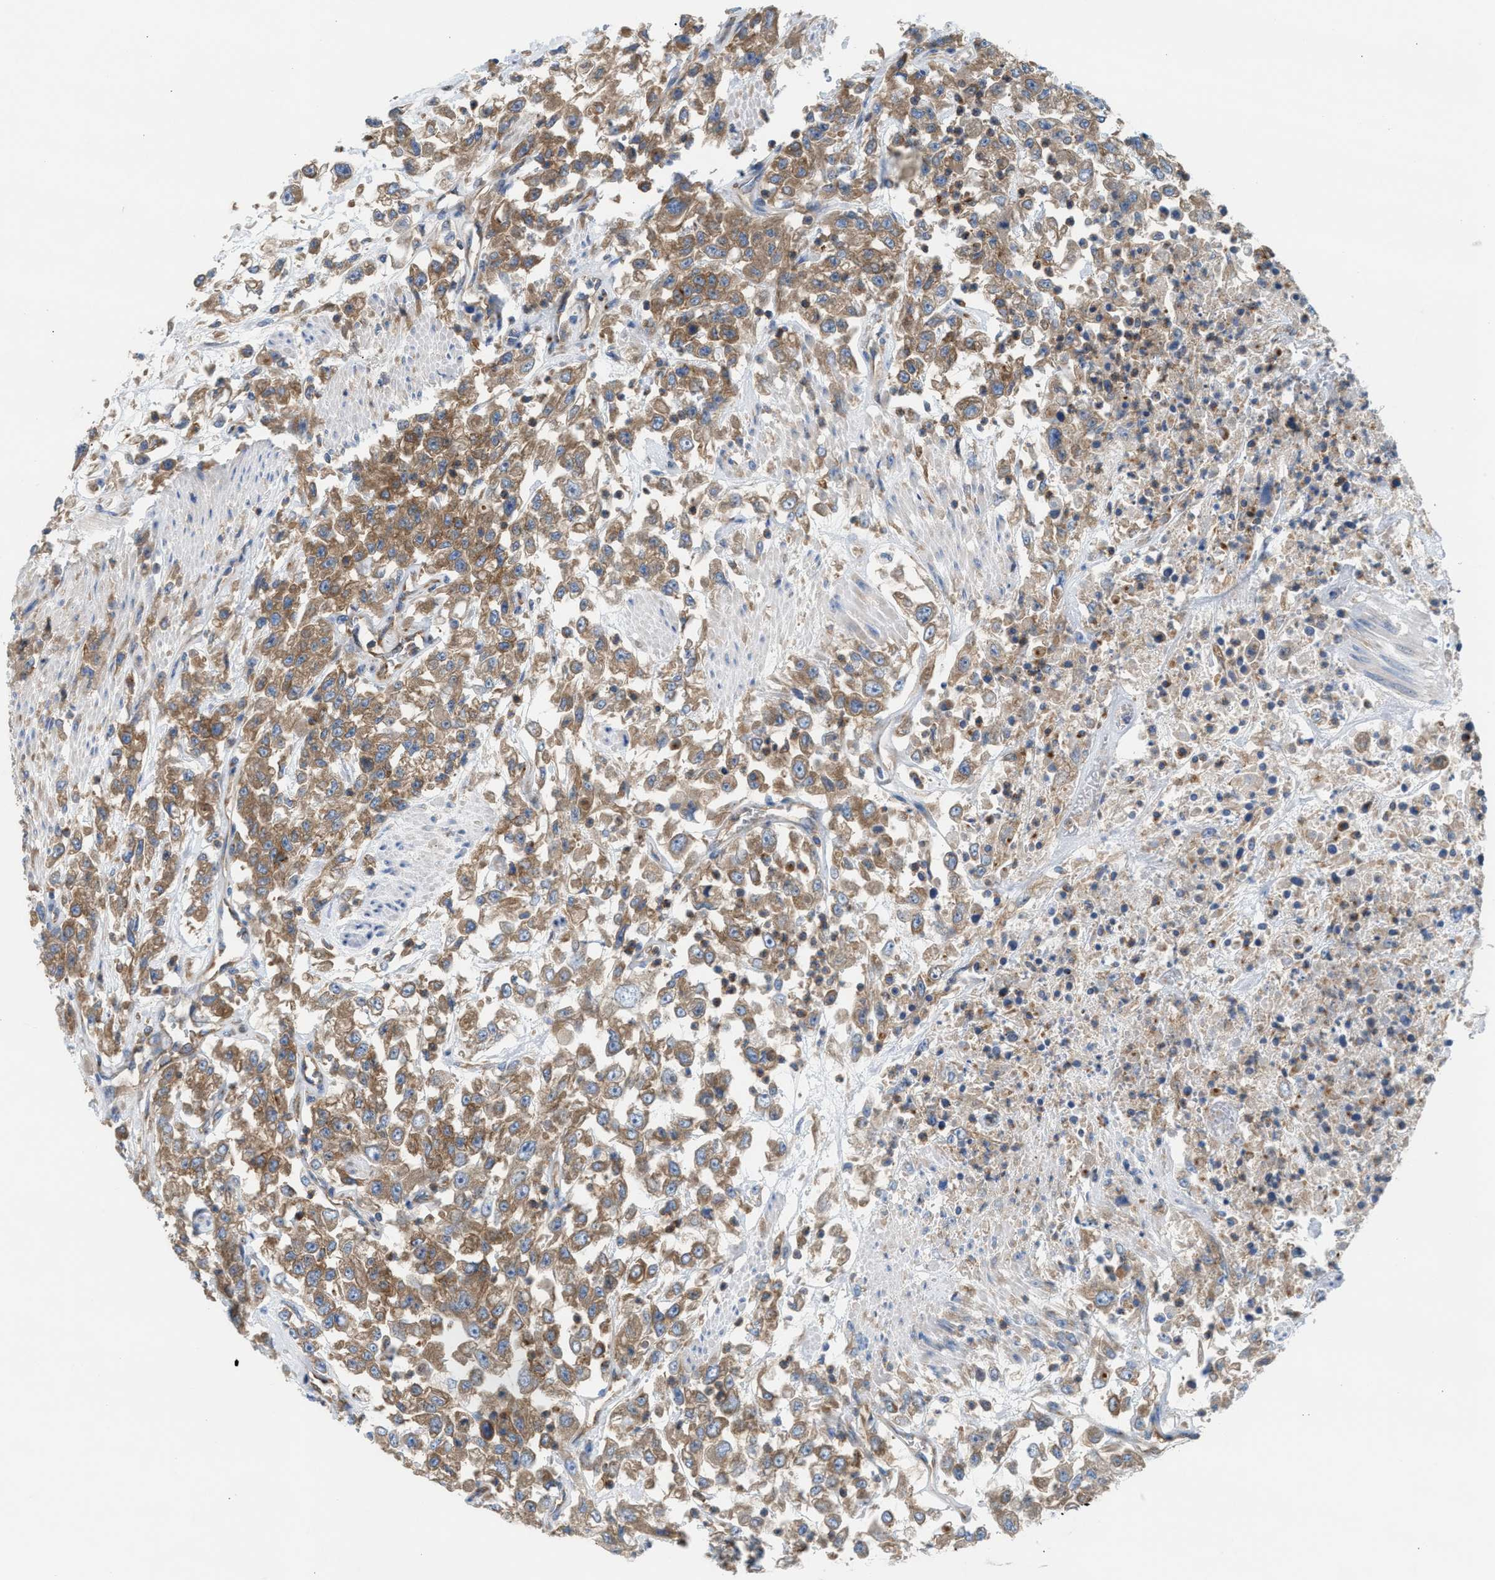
{"staining": {"intensity": "moderate", "quantity": ">75%", "location": "cytoplasmic/membranous"}, "tissue": "urothelial cancer", "cell_type": "Tumor cells", "image_type": "cancer", "snomed": [{"axis": "morphology", "description": "Urothelial carcinoma, High grade"}, {"axis": "topography", "description": "Urinary bladder"}], "caption": "An immunohistochemistry micrograph of neoplastic tissue is shown. Protein staining in brown labels moderate cytoplasmic/membranous positivity in high-grade urothelial carcinoma within tumor cells.", "gene": "TBC1D15", "patient": {"sex": "male", "age": 46}}